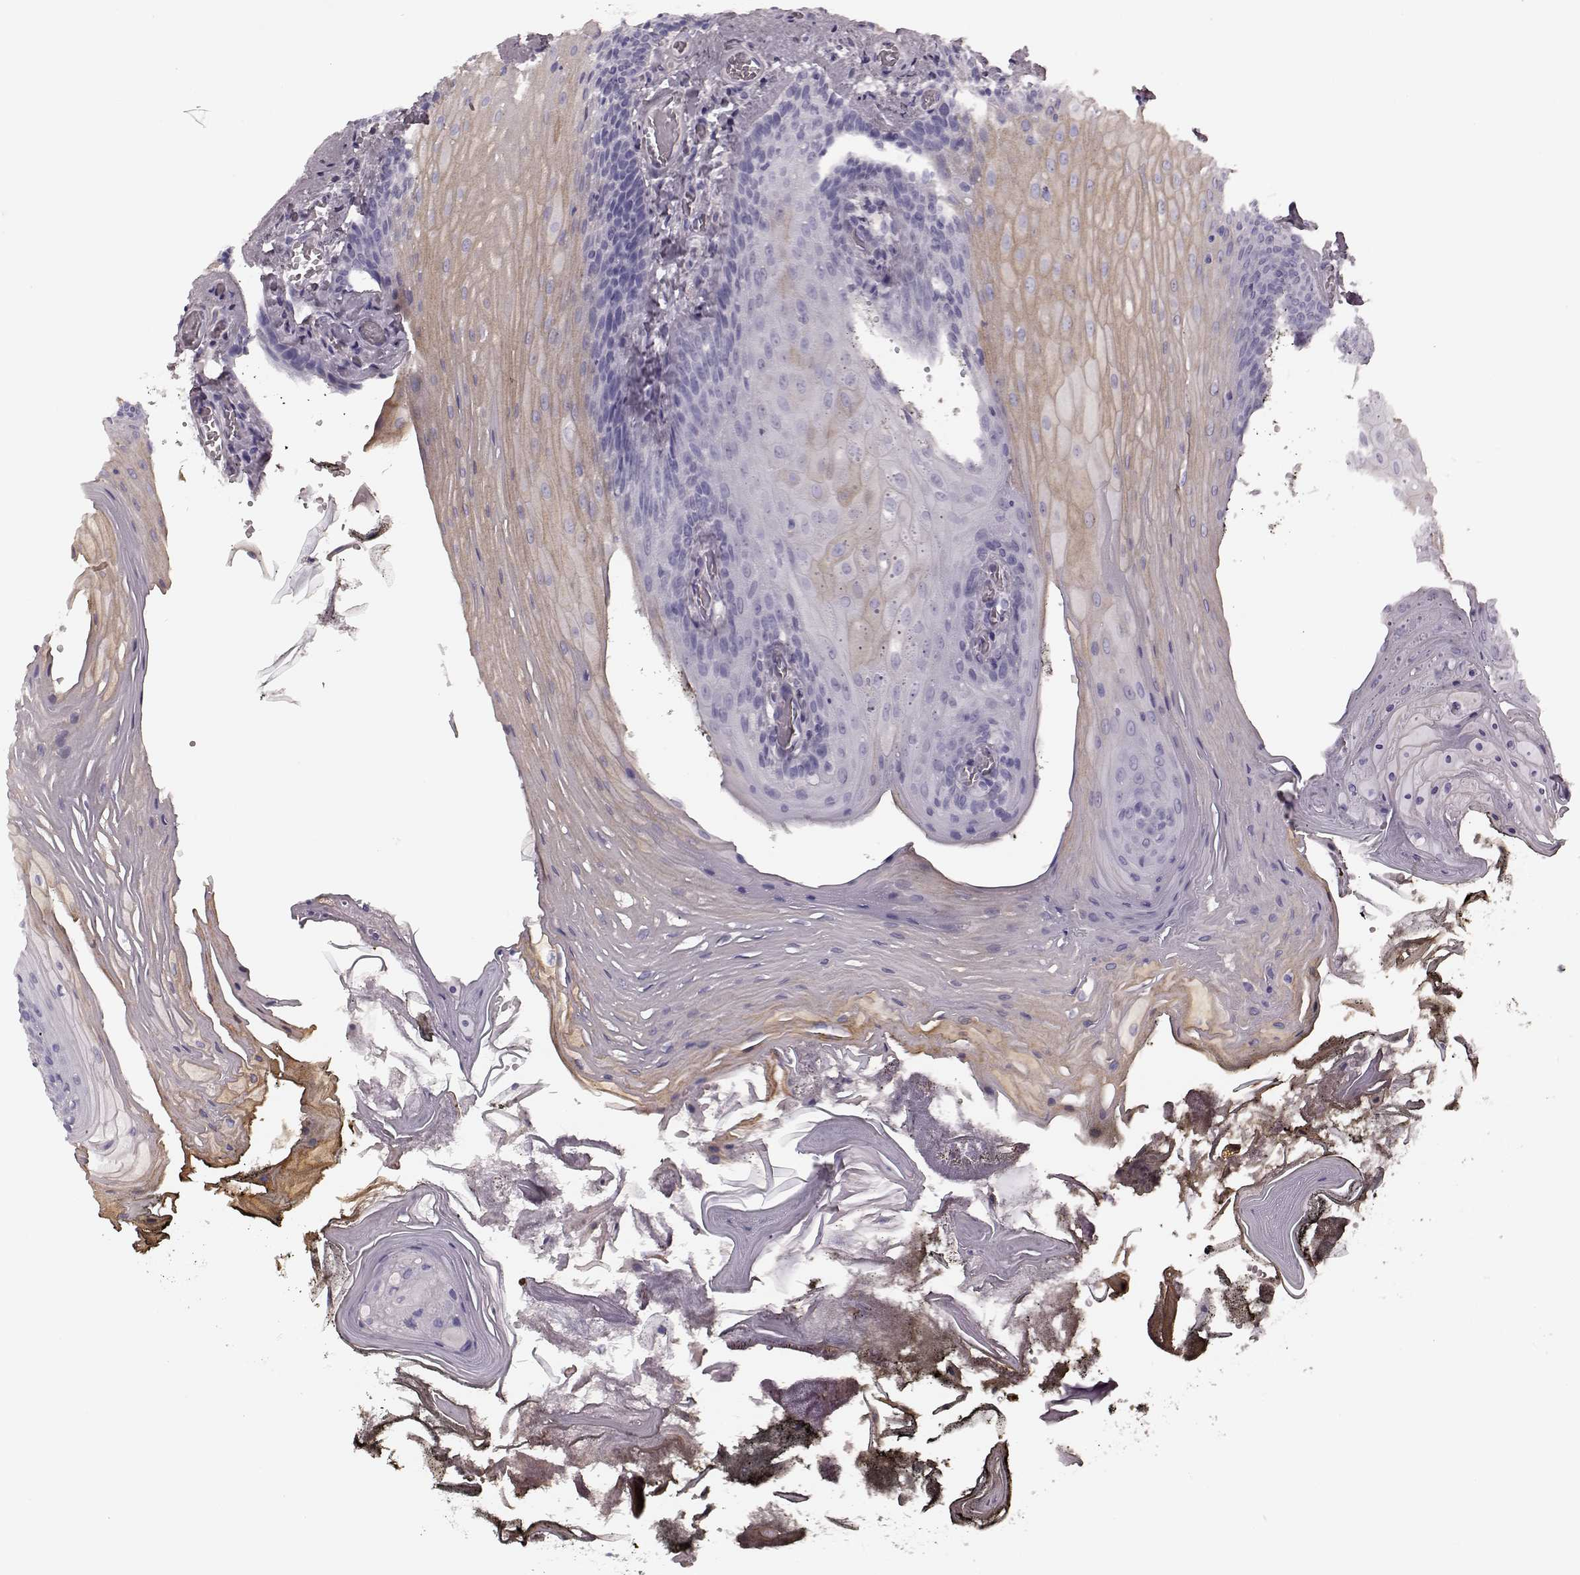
{"staining": {"intensity": "weak", "quantity": "25%-75%", "location": "cytoplasmic/membranous"}, "tissue": "oral mucosa", "cell_type": "Squamous epithelial cells", "image_type": "normal", "snomed": [{"axis": "morphology", "description": "Normal tissue, NOS"}, {"axis": "topography", "description": "Oral tissue"}], "caption": "Weak cytoplasmic/membranous expression for a protein is appreciated in approximately 25%-75% of squamous epithelial cells of unremarkable oral mucosa using IHC.", "gene": "TRPM1", "patient": {"sex": "male", "age": 9}}